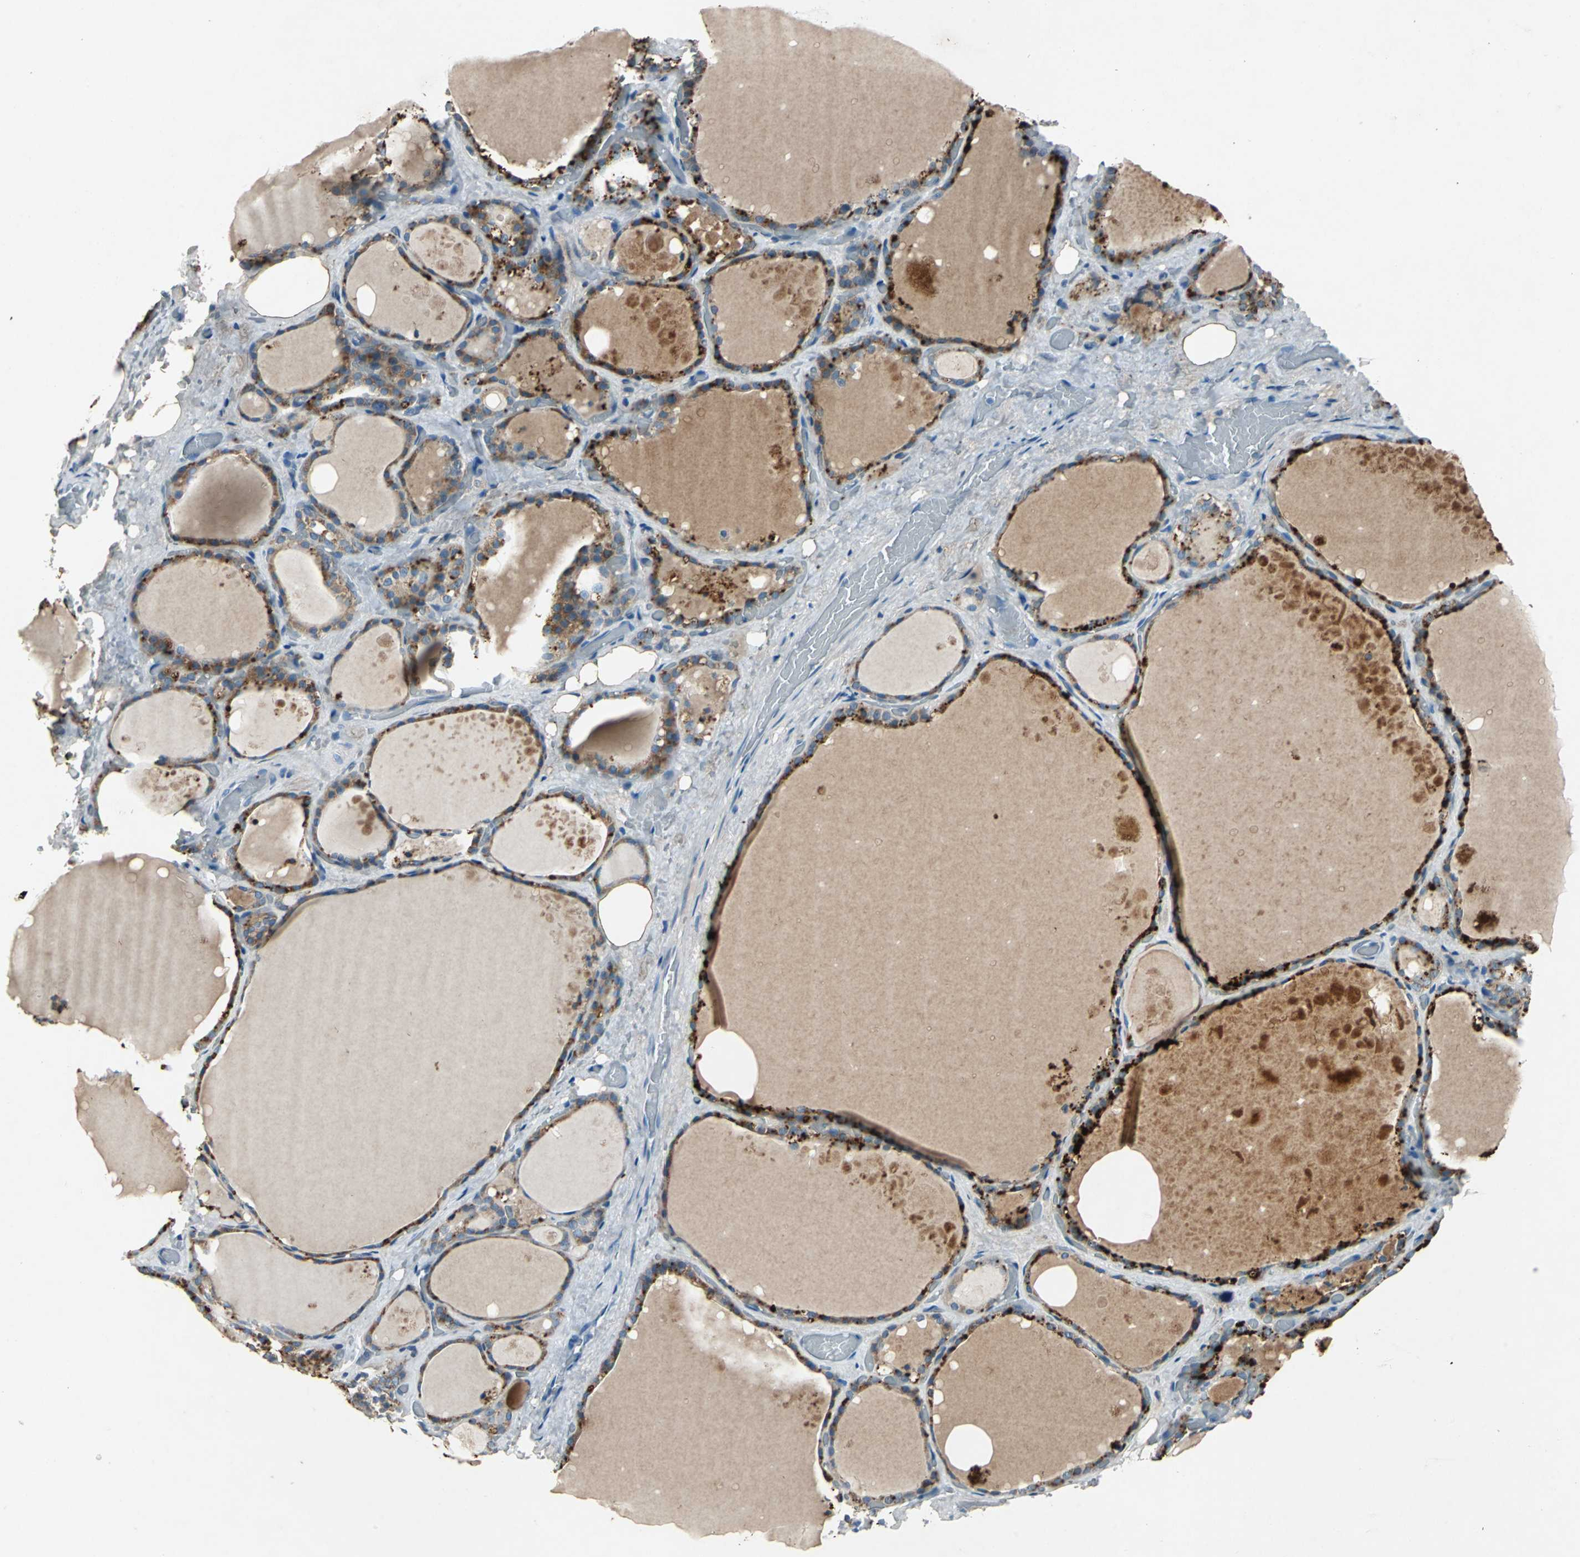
{"staining": {"intensity": "strong", "quantity": "<25%", "location": "cytoplasmic/membranous"}, "tissue": "thyroid gland", "cell_type": "Glandular cells", "image_type": "normal", "snomed": [{"axis": "morphology", "description": "Normal tissue, NOS"}, {"axis": "topography", "description": "Thyroid gland"}], "caption": "A histopathology image of thyroid gland stained for a protein reveals strong cytoplasmic/membranous brown staining in glandular cells. The staining was performed using DAB (3,3'-diaminobenzidine), with brown indicating positive protein expression. Nuclei are stained blue with hematoxylin.", "gene": "SLC2A13", "patient": {"sex": "male", "age": 61}}